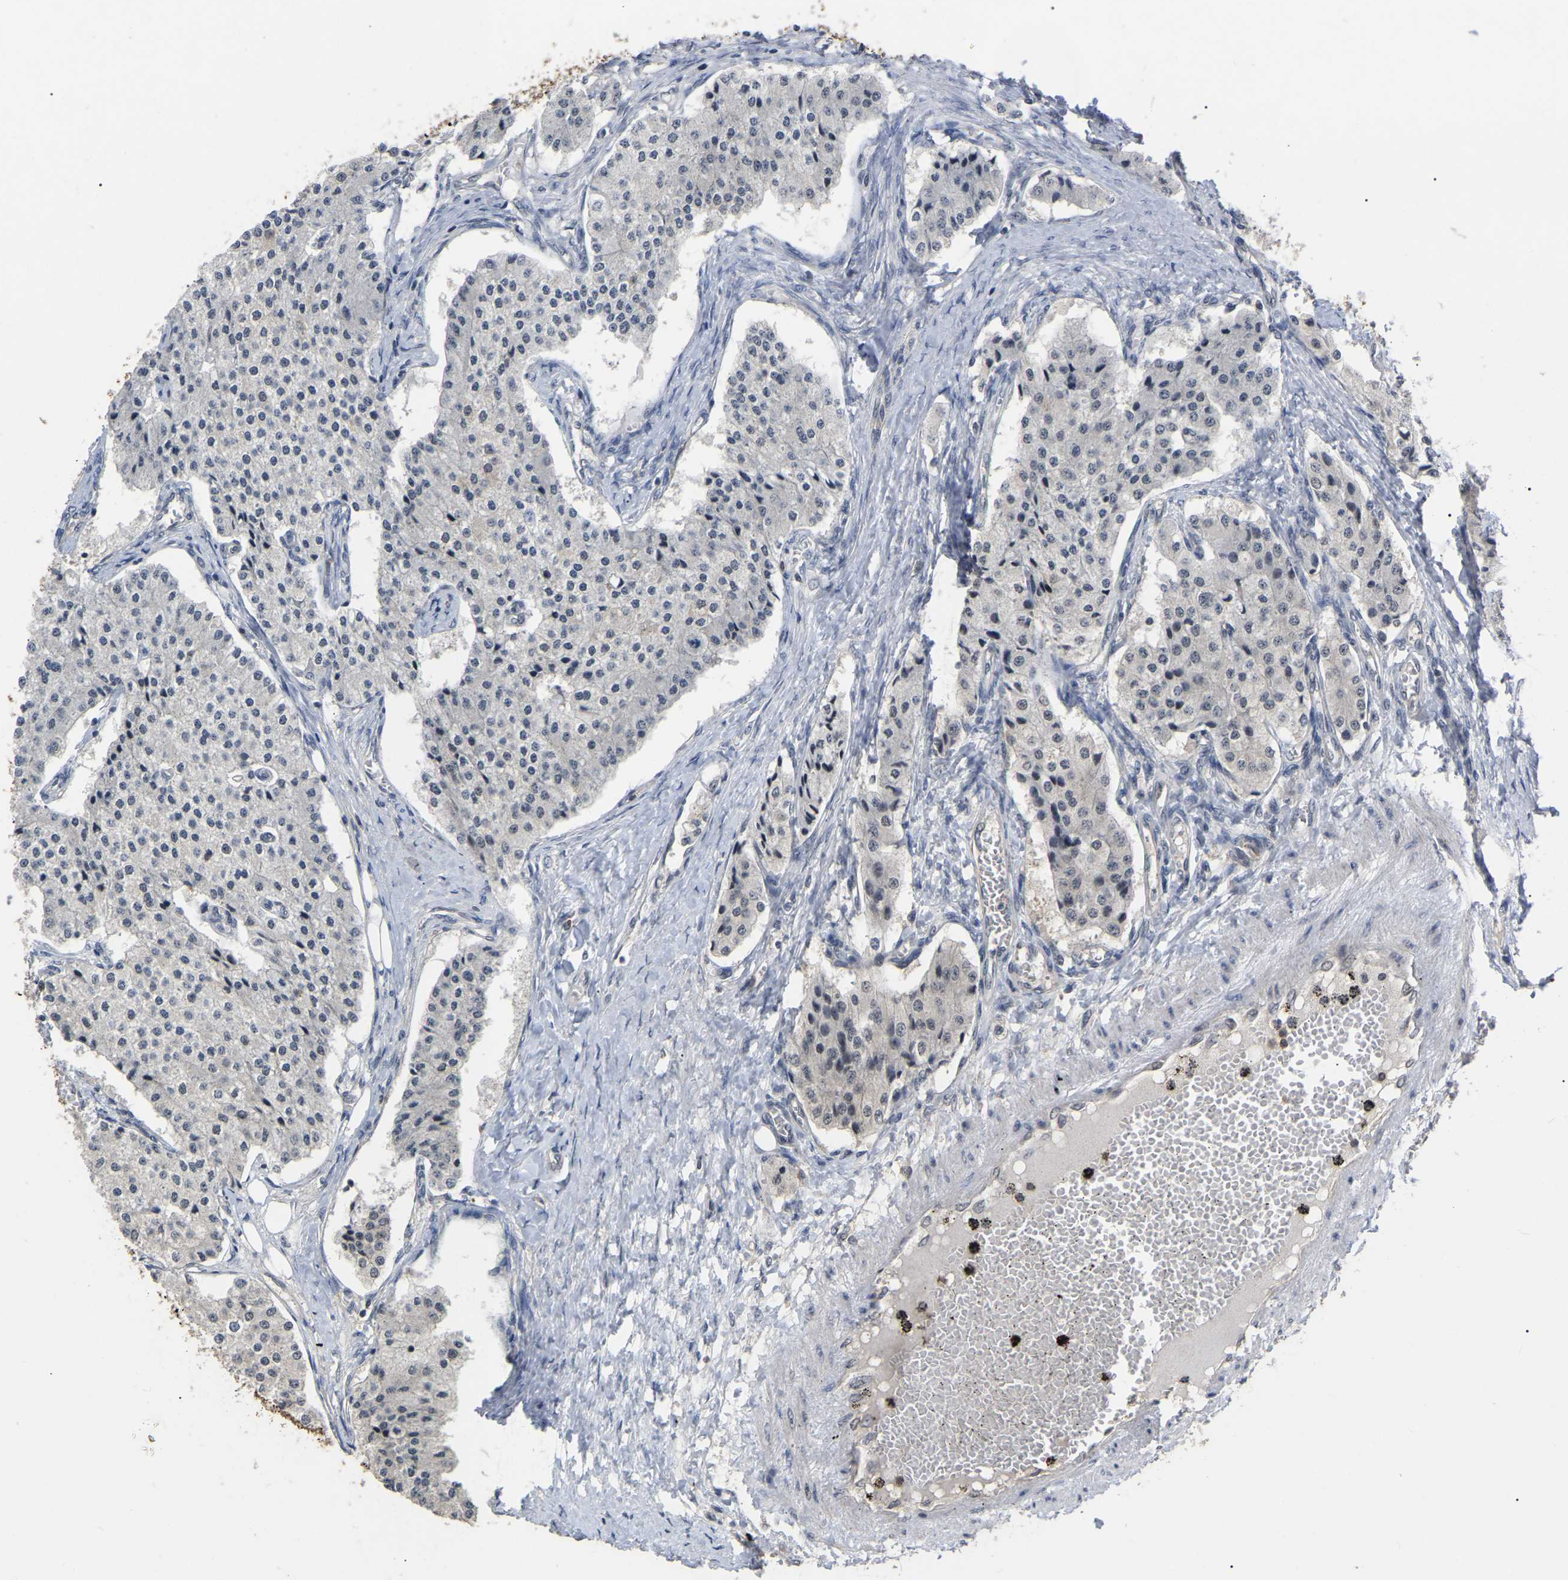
{"staining": {"intensity": "negative", "quantity": "none", "location": "none"}, "tissue": "carcinoid", "cell_type": "Tumor cells", "image_type": "cancer", "snomed": [{"axis": "morphology", "description": "Carcinoid, malignant, NOS"}, {"axis": "topography", "description": "Colon"}], "caption": "Human carcinoid stained for a protein using immunohistochemistry (IHC) reveals no expression in tumor cells.", "gene": "JAZF1", "patient": {"sex": "female", "age": 52}}